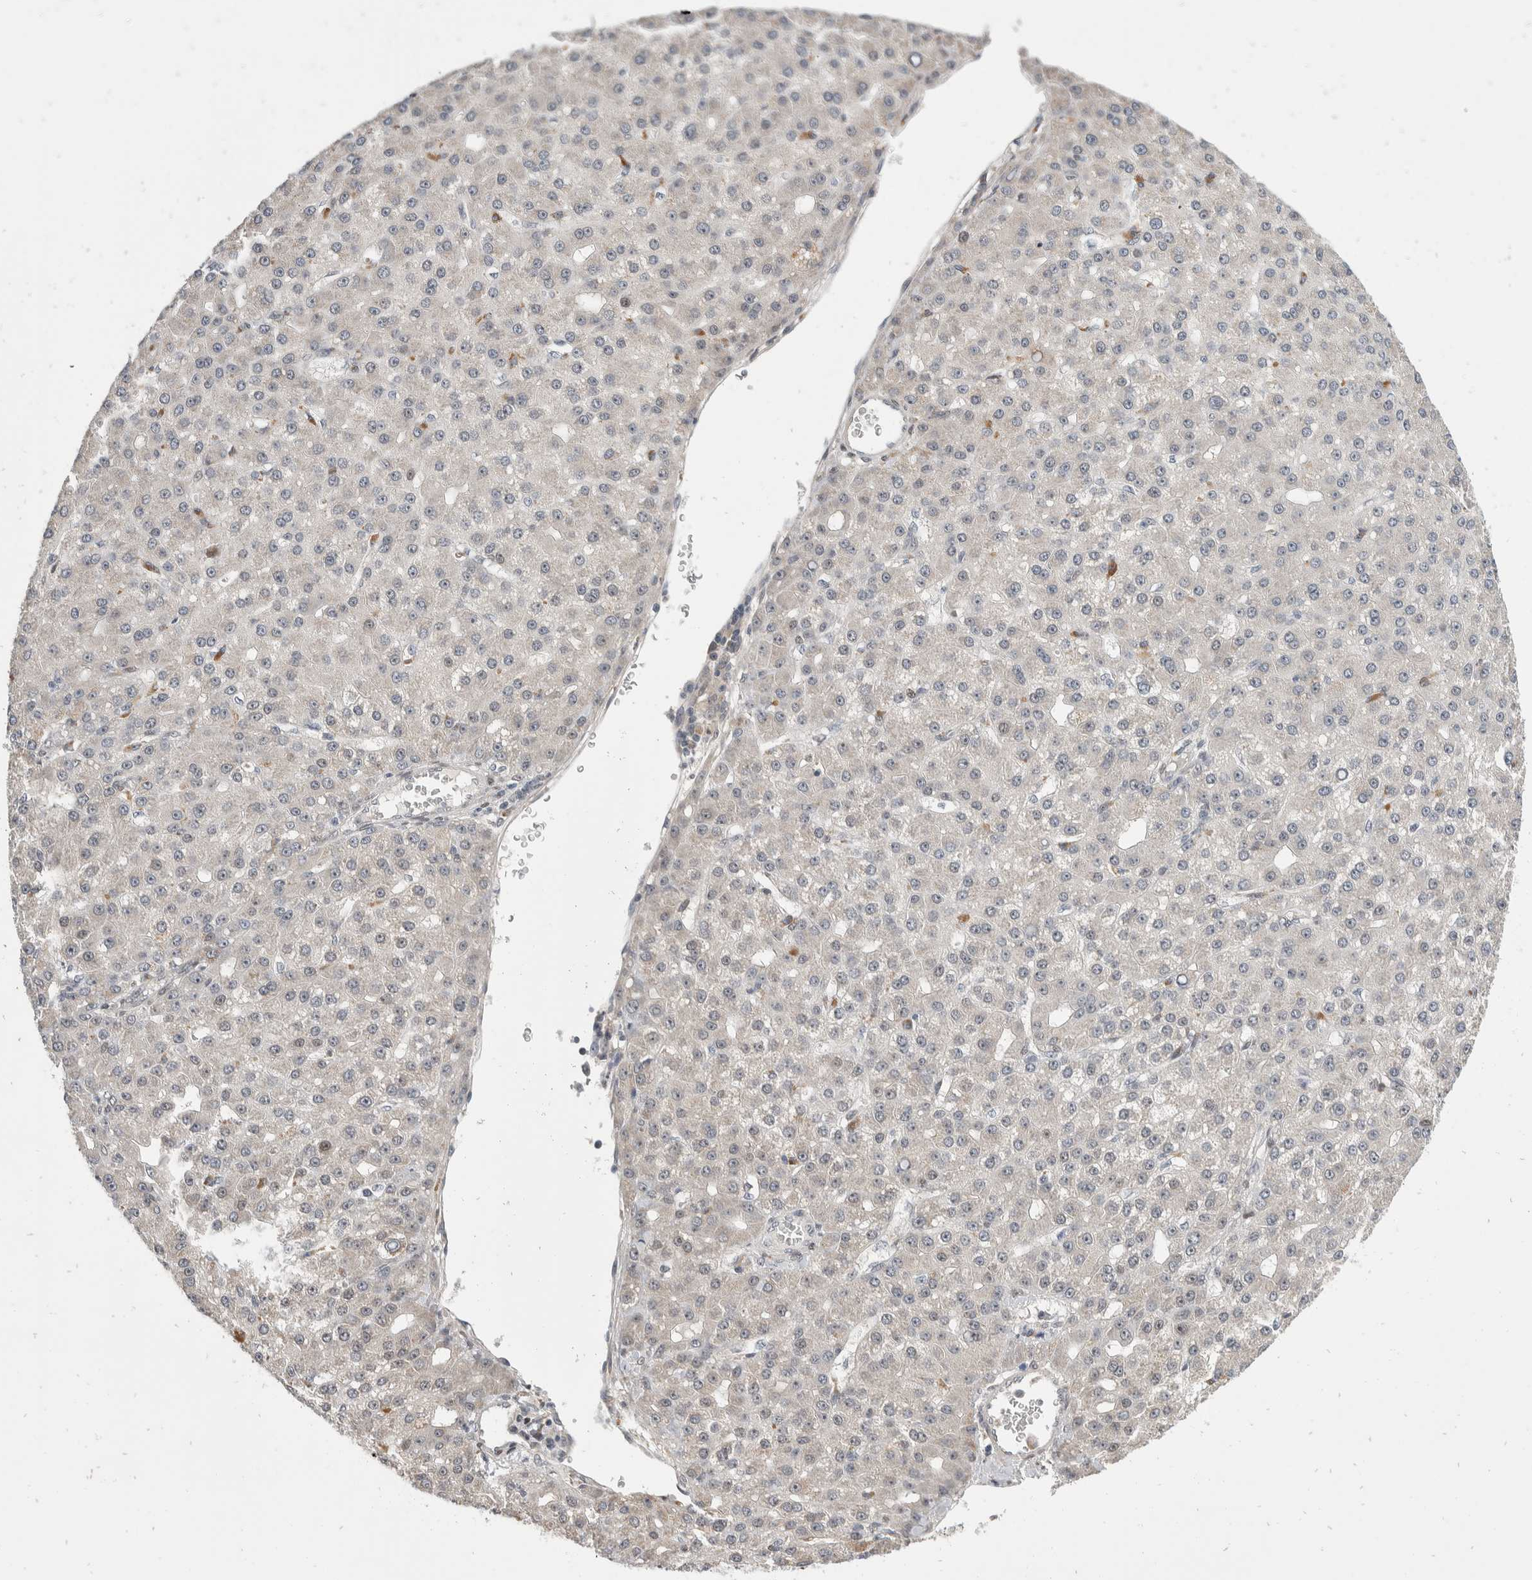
{"staining": {"intensity": "moderate", "quantity": "<25%", "location": "cytoplasmic/membranous,nuclear"}, "tissue": "liver cancer", "cell_type": "Tumor cells", "image_type": "cancer", "snomed": [{"axis": "morphology", "description": "Carcinoma, Hepatocellular, NOS"}, {"axis": "topography", "description": "Liver"}], "caption": "This histopathology image displays hepatocellular carcinoma (liver) stained with immunohistochemistry to label a protein in brown. The cytoplasmic/membranous and nuclear of tumor cells show moderate positivity for the protein. Nuclei are counter-stained blue.", "gene": "ZNF703", "patient": {"sex": "male", "age": 67}}